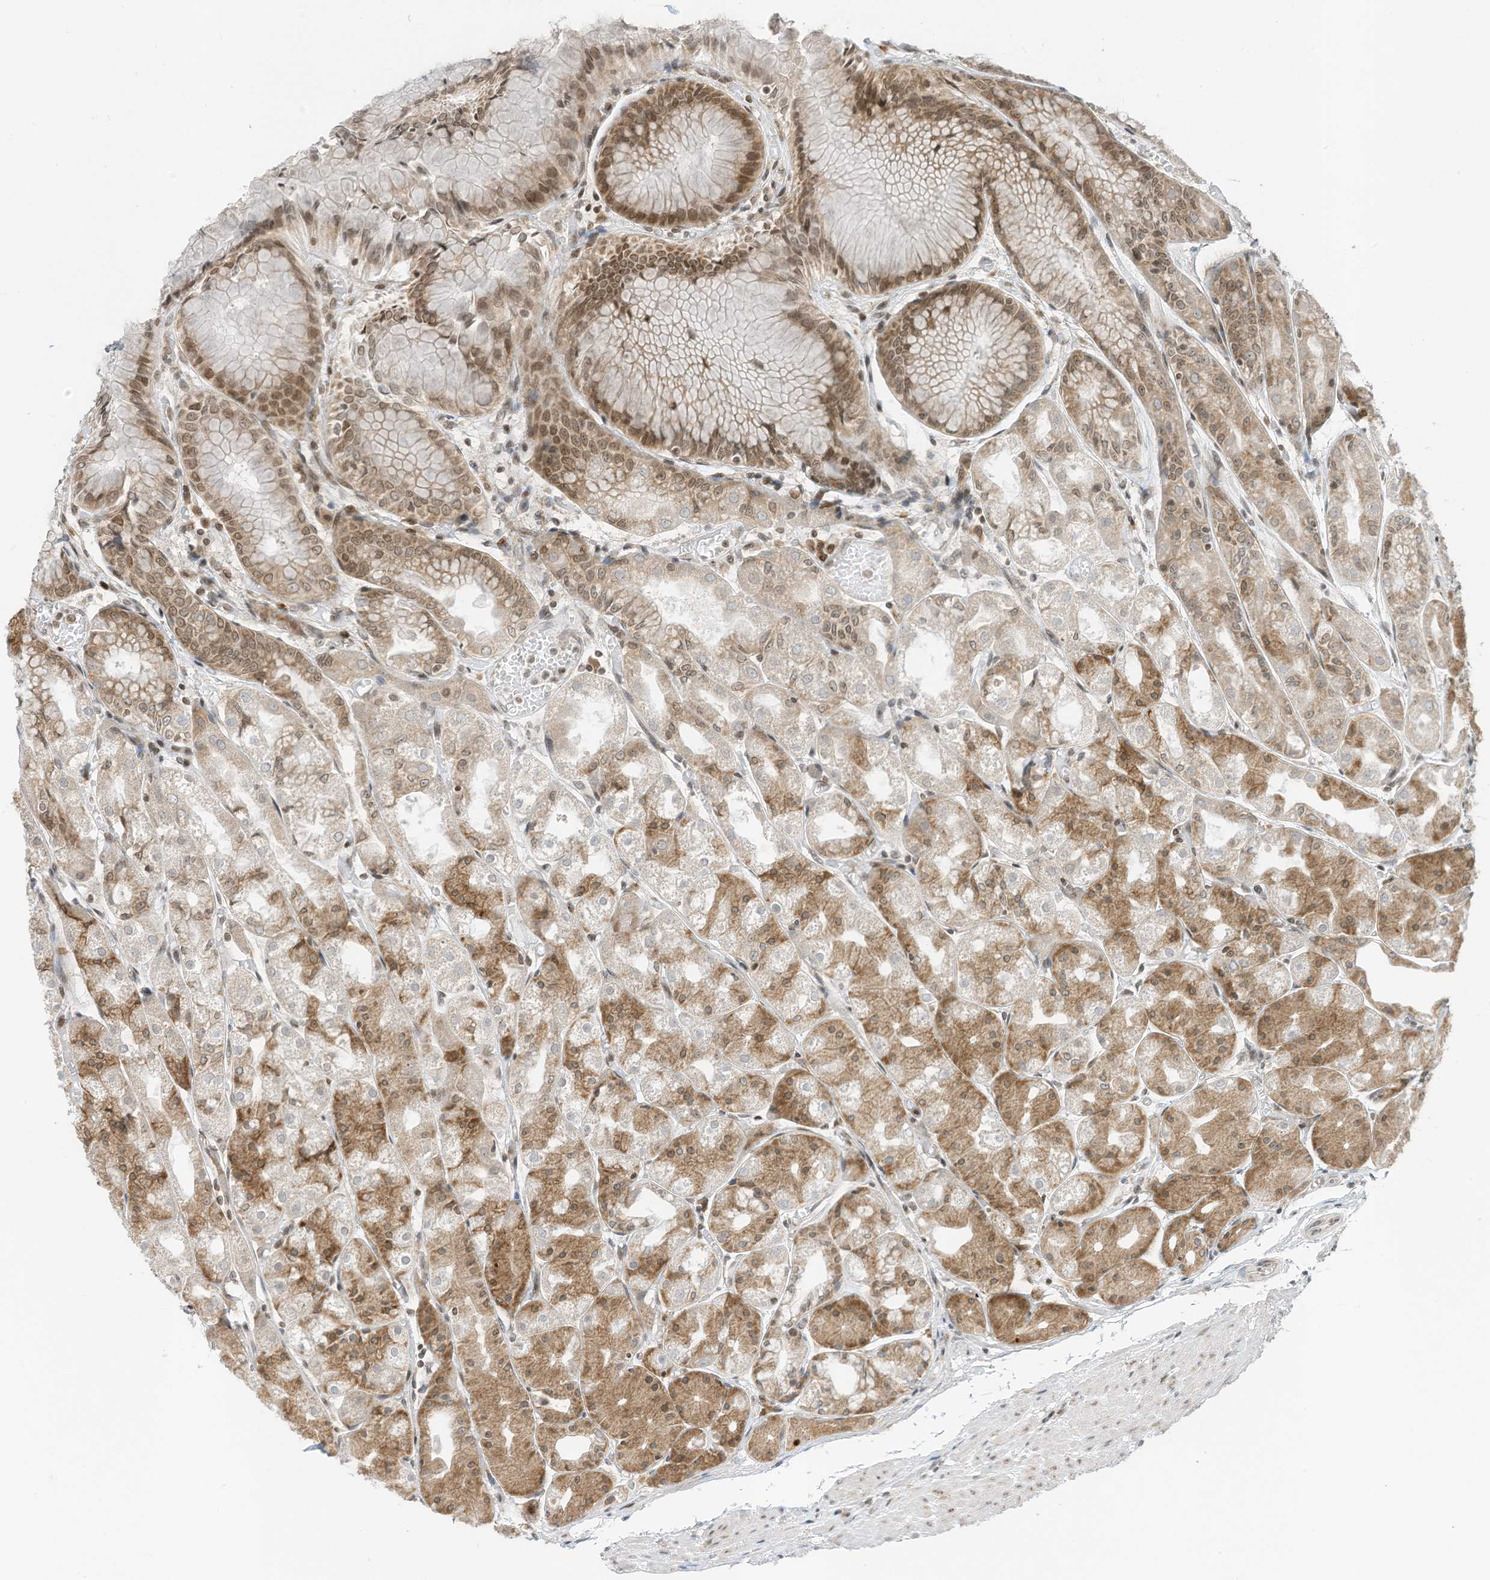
{"staining": {"intensity": "moderate", "quantity": "25%-75%", "location": "cytoplasmic/membranous,nuclear"}, "tissue": "stomach", "cell_type": "Glandular cells", "image_type": "normal", "snomed": [{"axis": "morphology", "description": "Normal tissue, NOS"}, {"axis": "topography", "description": "Stomach, upper"}], "caption": "High-magnification brightfield microscopy of unremarkable stomach stained with DAB (3,3'-diaminobenzidine) (brown) and counterstained with hematoxylin (blue). glandular cells exhibit moderate cytoplasmic/membranous,nuclear staining is identified in about25%-75% of cells. The protein of interest is shown in brown color, while the nuclei are stained blue.", "gene": "EDF1", "patient": {"sex": "male", "age": 72}}